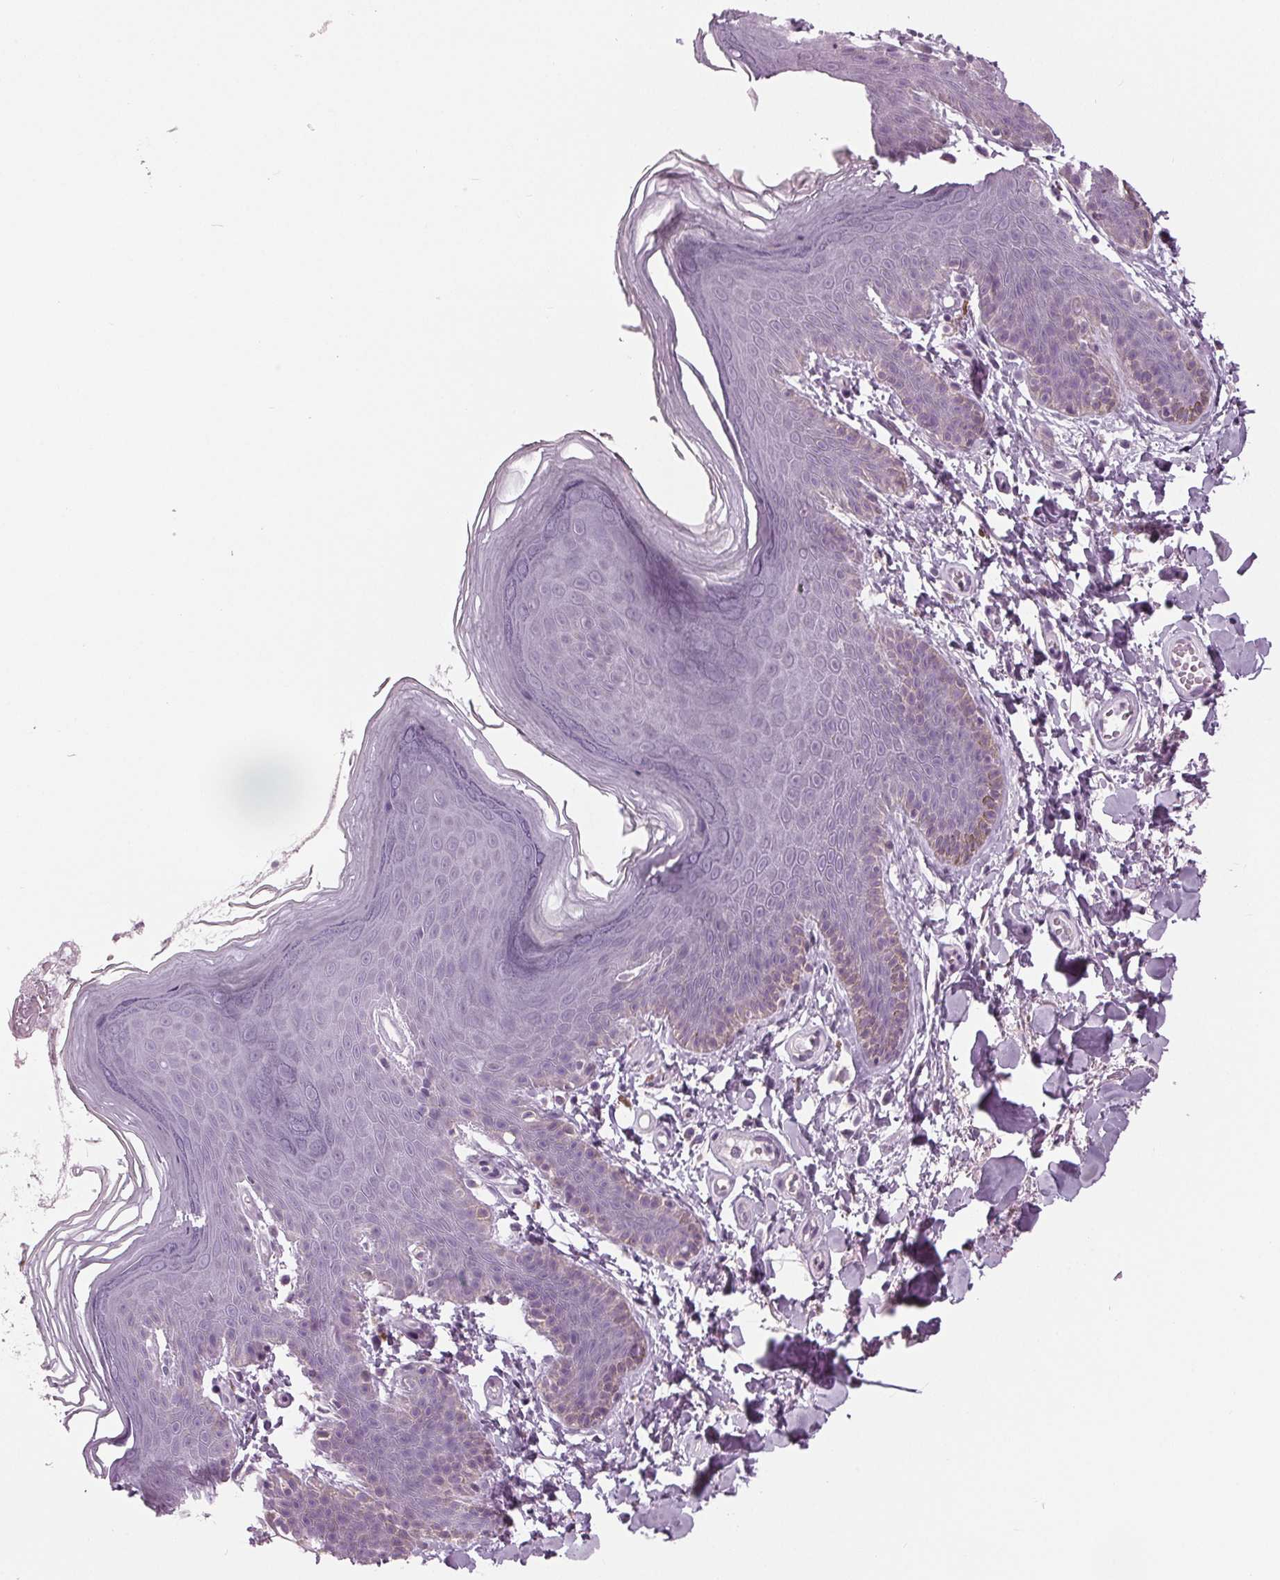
{"staining": {"intensity": "moderate", "quantity": "<25%", "location": "cytoplasmic/membranous"}, "tissue": "skin", "cell_type": "Epidermal cells", "image_type": "normal", "snomed": [{"axis": "morphology", "description": "Normal tissue, NOS"}, {"axis": "topography", "description": "Anal"}], "caption": "A high-resolution photomicrograph shows IHC staining of unremarkable skin, which displays moderate cytoplasmic/membranous expression in approximately <25% of epidermal cells.", "gene": "SAMD4A", "patient": {"sex": "male", "age": 53}}